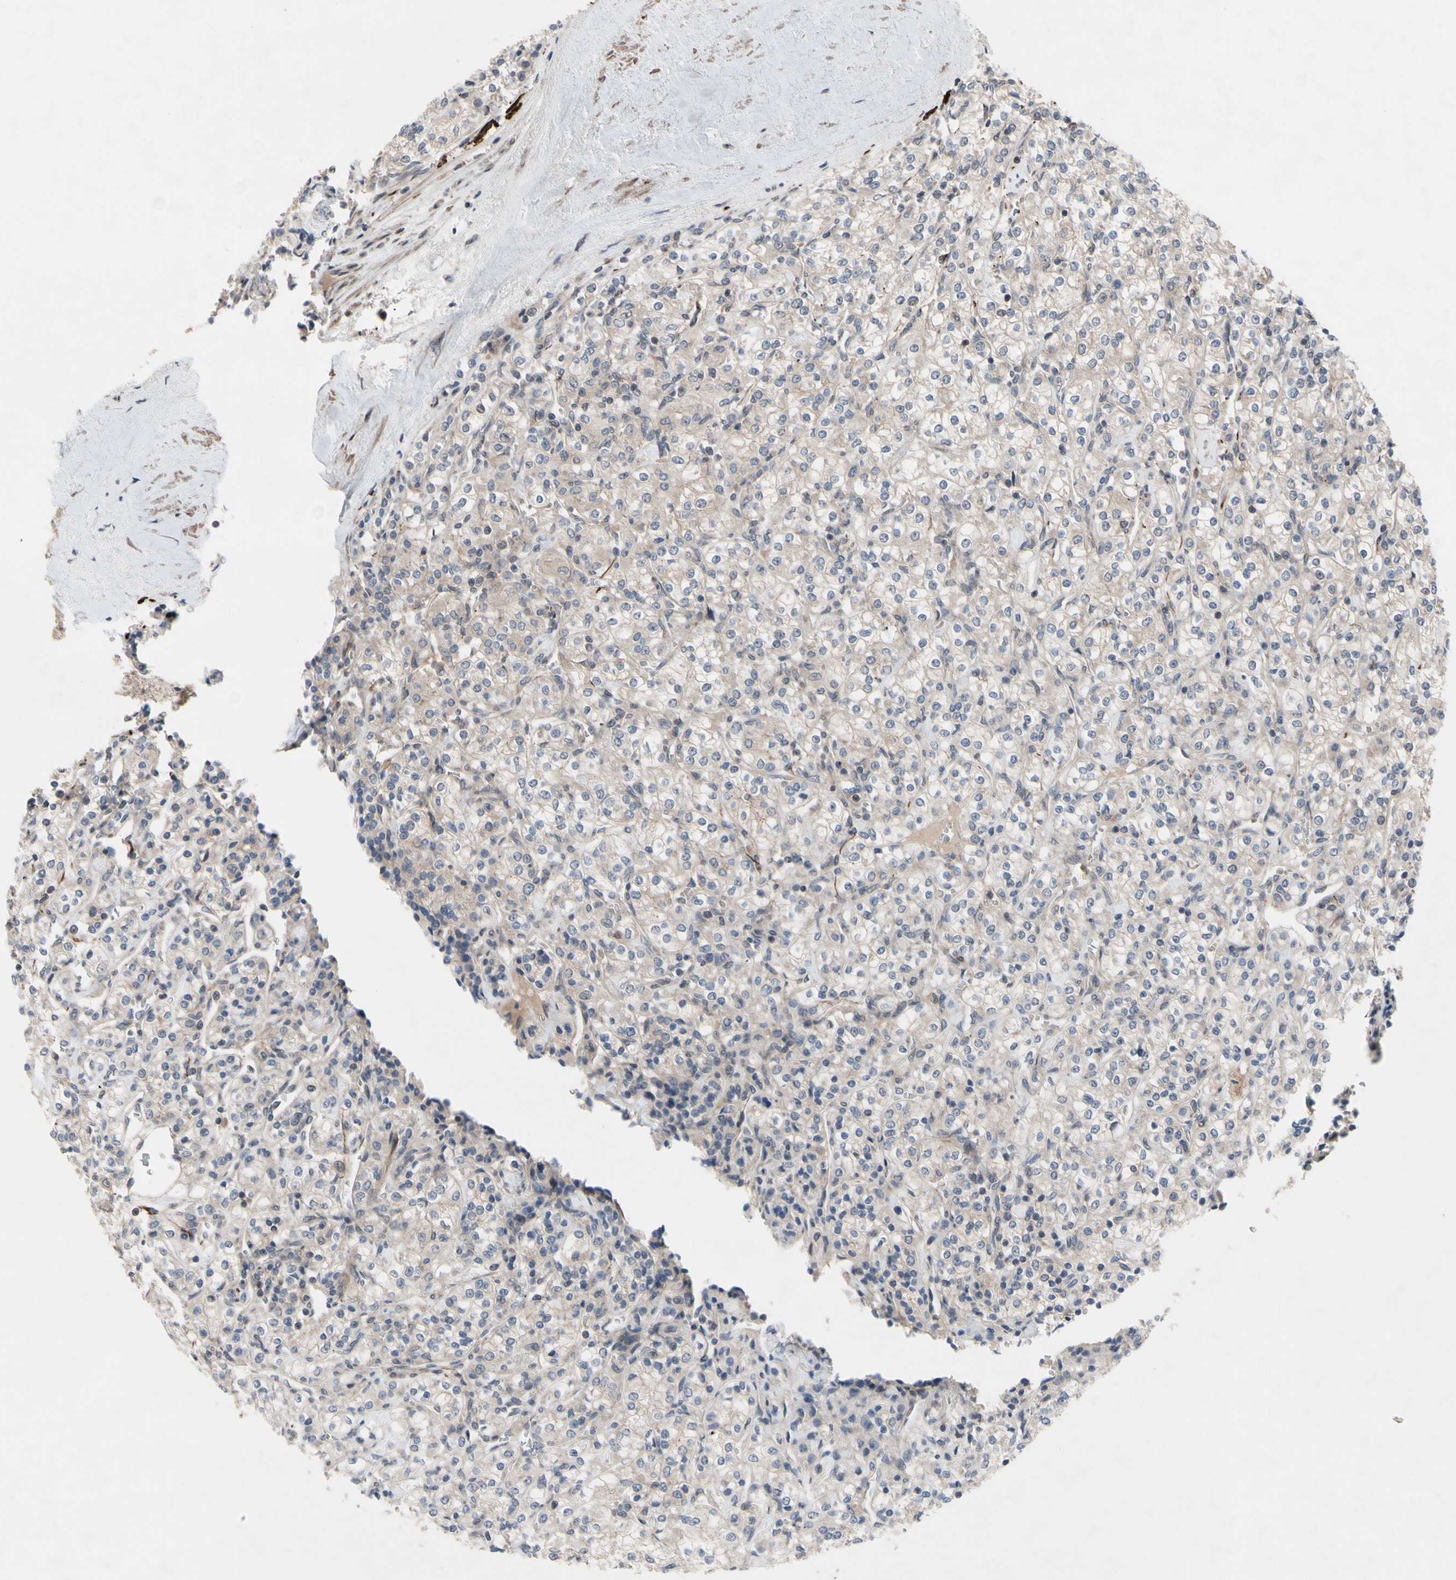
{"staining": {"intensity": "weak", "quantity": ">75%", "location": "cytoplasmic/membranous"}, "tissue": "renal cancer", "cell_type": "Tumor cells", "image_type": "cancer", "snomed": [{"axis": "morphology", "description": "Adenocarcinoma, NOS"}, {"axis": "topography", "description": "Kidney"}], "caption": "This image shows IHC staining of human renal cancer, with low weak cytoplasmic/membranous staining in about >75% of tumor cells.", "gene": "OAZ1", "patient": {"sex": "male", "age": 77}}